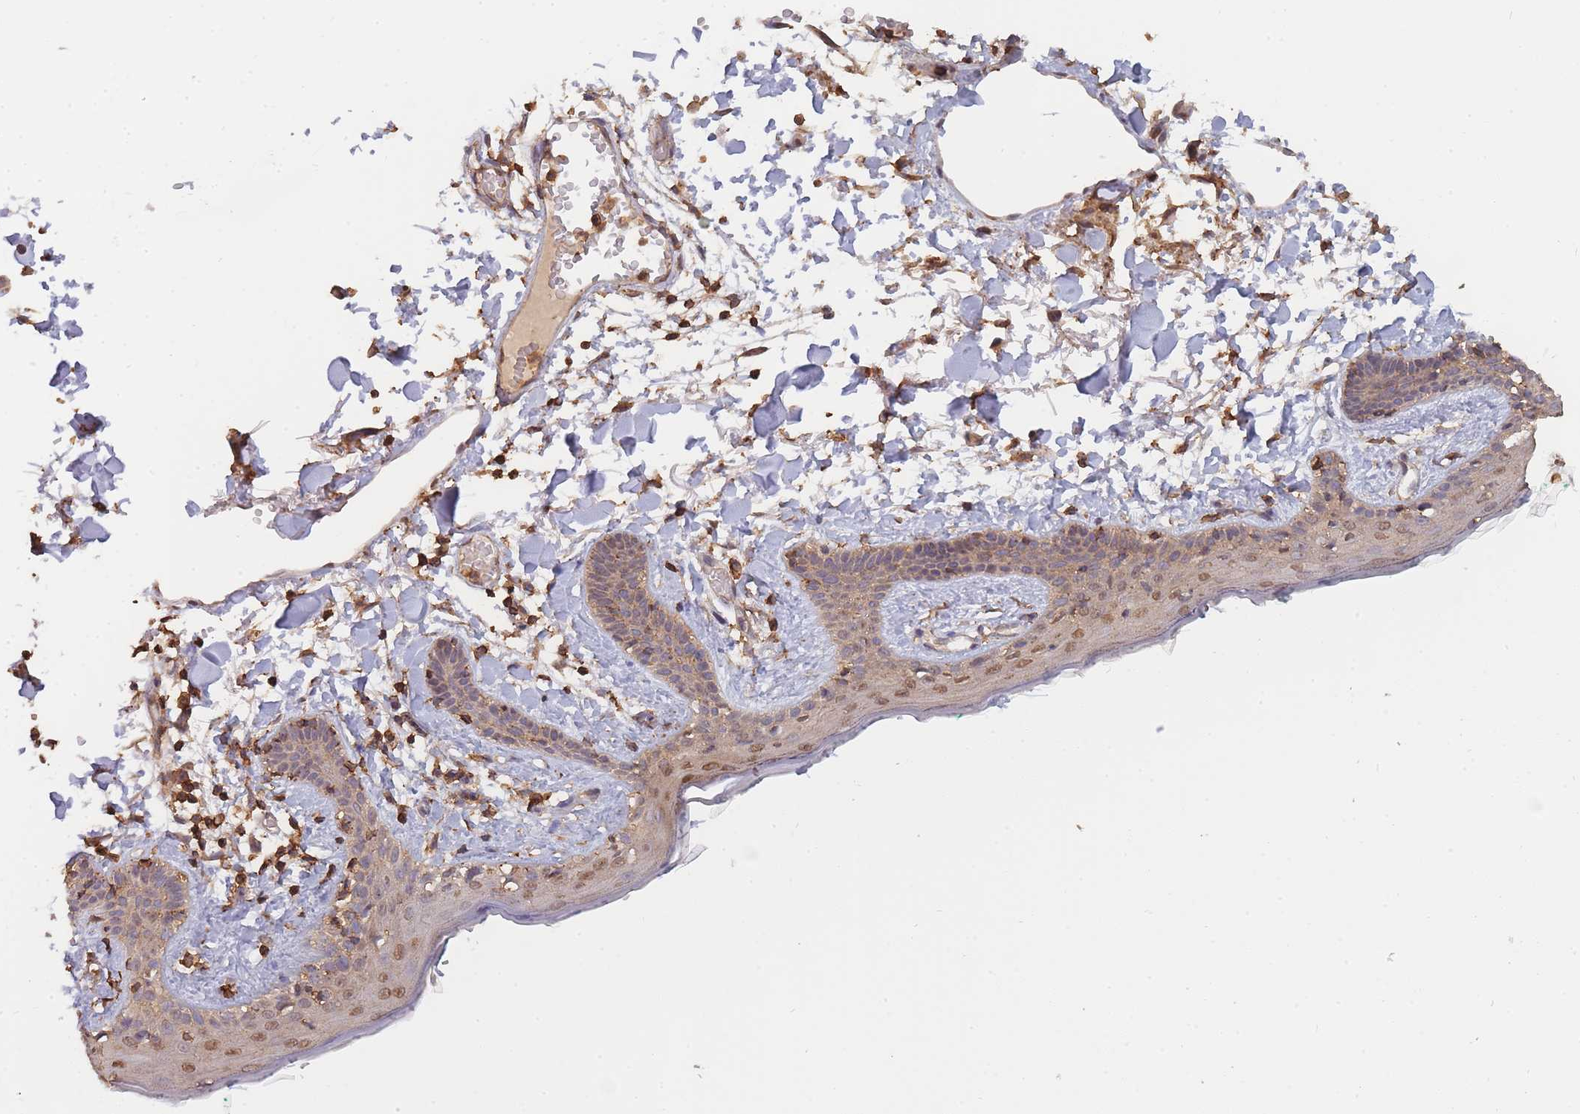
{"staining": {"intensity": "moderate", "quantity": ">75%", "location": "cytoplasmic/membranous,nuclear"}, "tissue": "skin", "cell_type": "Fibroblasts", "image_type": "normal", "snomed": [{"axis": "morphology", "description": "Normal tissue, NOS"}, {"axis": "topography", "description": "Skin"}], "caption": "Immunohistochemistry (IHC) histopathology image of unremarkable skin: skin stained using immunohistochemistry (IHC) reveals medium levels of moderate protein expression localized specifically in the cytoplasmic/membranous,nuclear of fibroblasts, appearing as a cytoplasmic/membranous,nuclear brown color.", "gene": "METRN", "patient": {"sex": "male", "age": 79}}